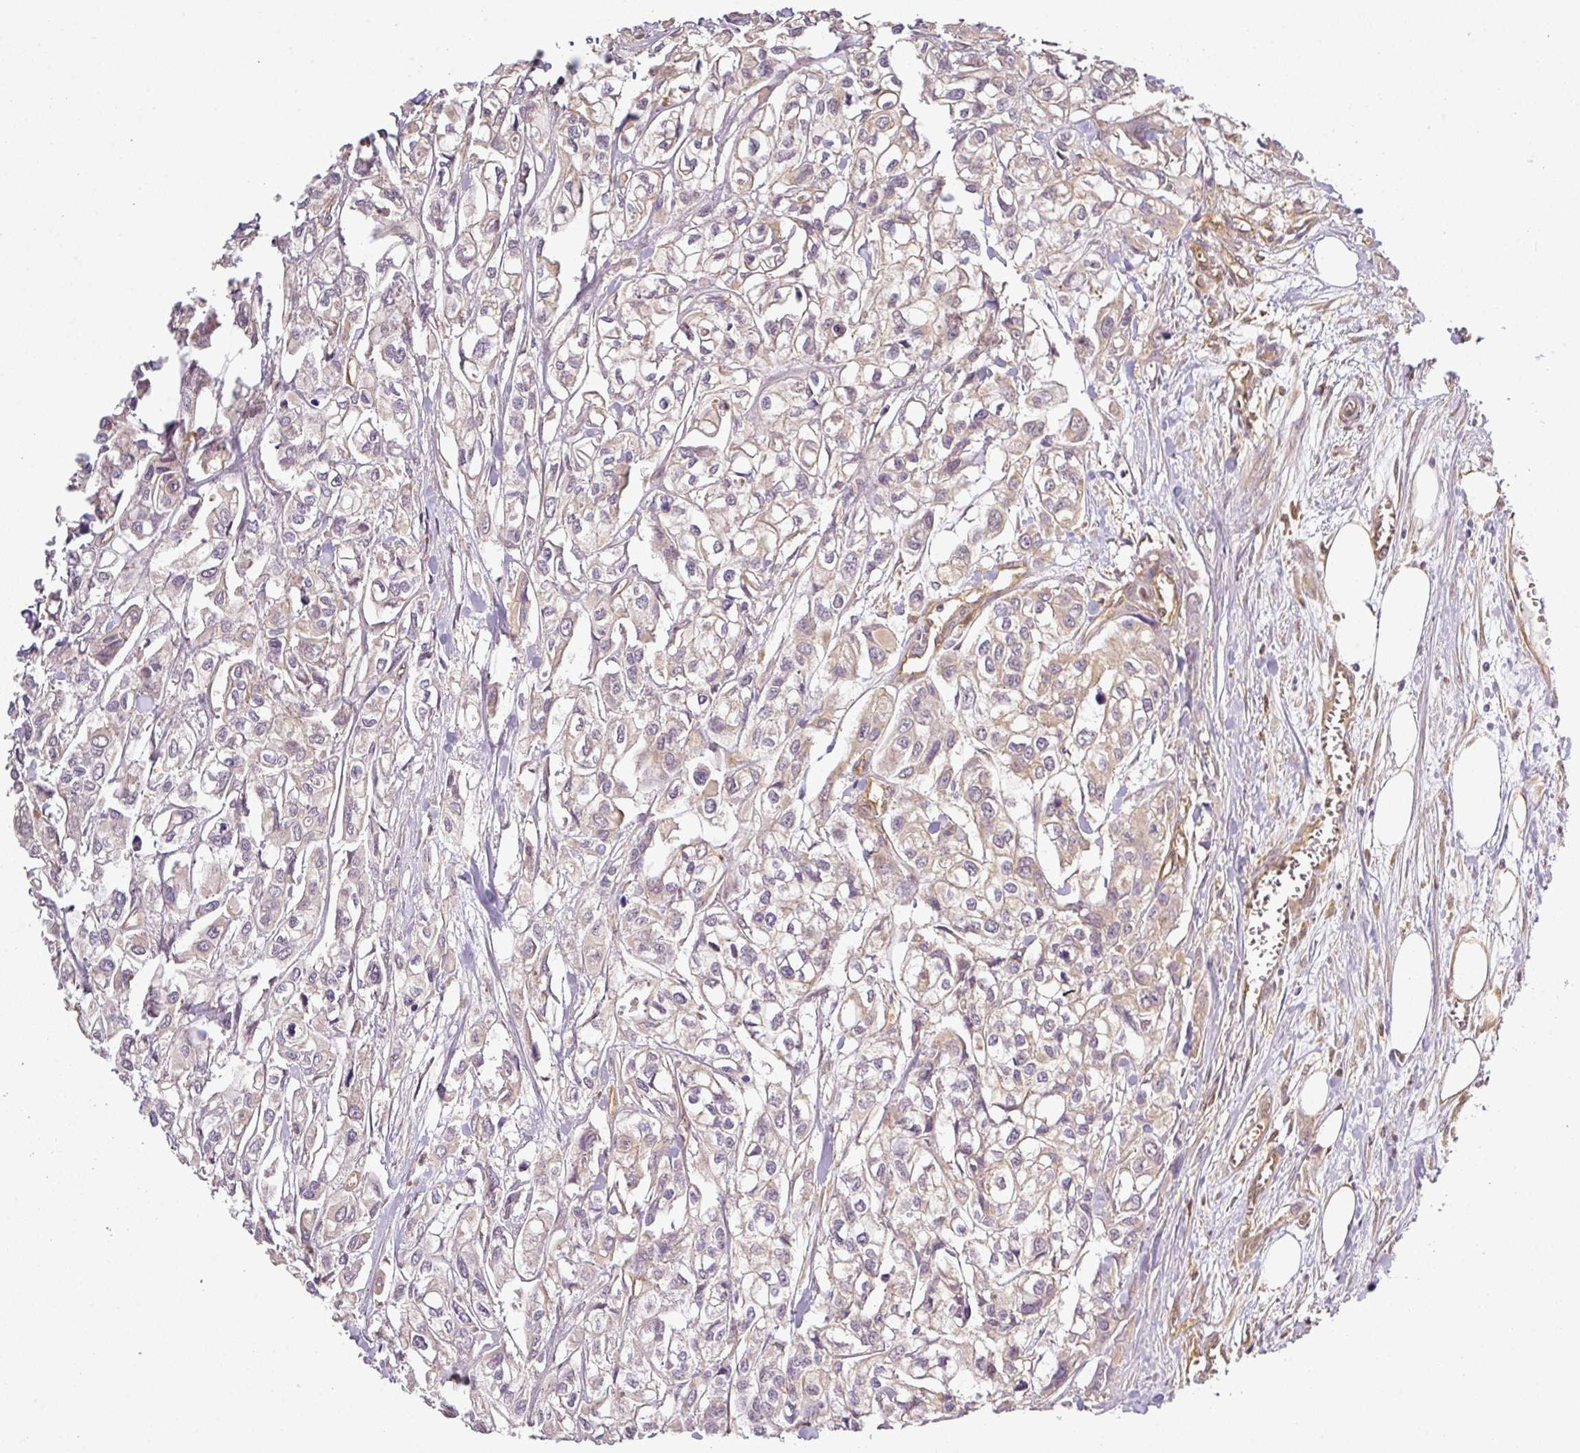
{"staining": {"intensity": "weak", "quantity": "<25%", "location": "cytoplasmic/membranous"}, "tissue": "urothelial cancer", "cell_type": "Tumor cells", "image_type": "cancer", "snomed": [{"axis": "morphology", "description": "Urothelial carcinoma, High grade"}, {"axis": "topography", "description": "Urinary bladder"}], "caption": "DAB (3,3'-diaminobenzidine) immunohistochemical staining of human urothelial cancer demonstrates no significant expression in tumor cells. Brightfield microscopy of immunohistochemistry (IHC) stained with DAB (brown) and hematoxylin (blue), captured at high magnification.", "gene": "ANKRD18A", "patient": {"sex": "male", "age": 67}}